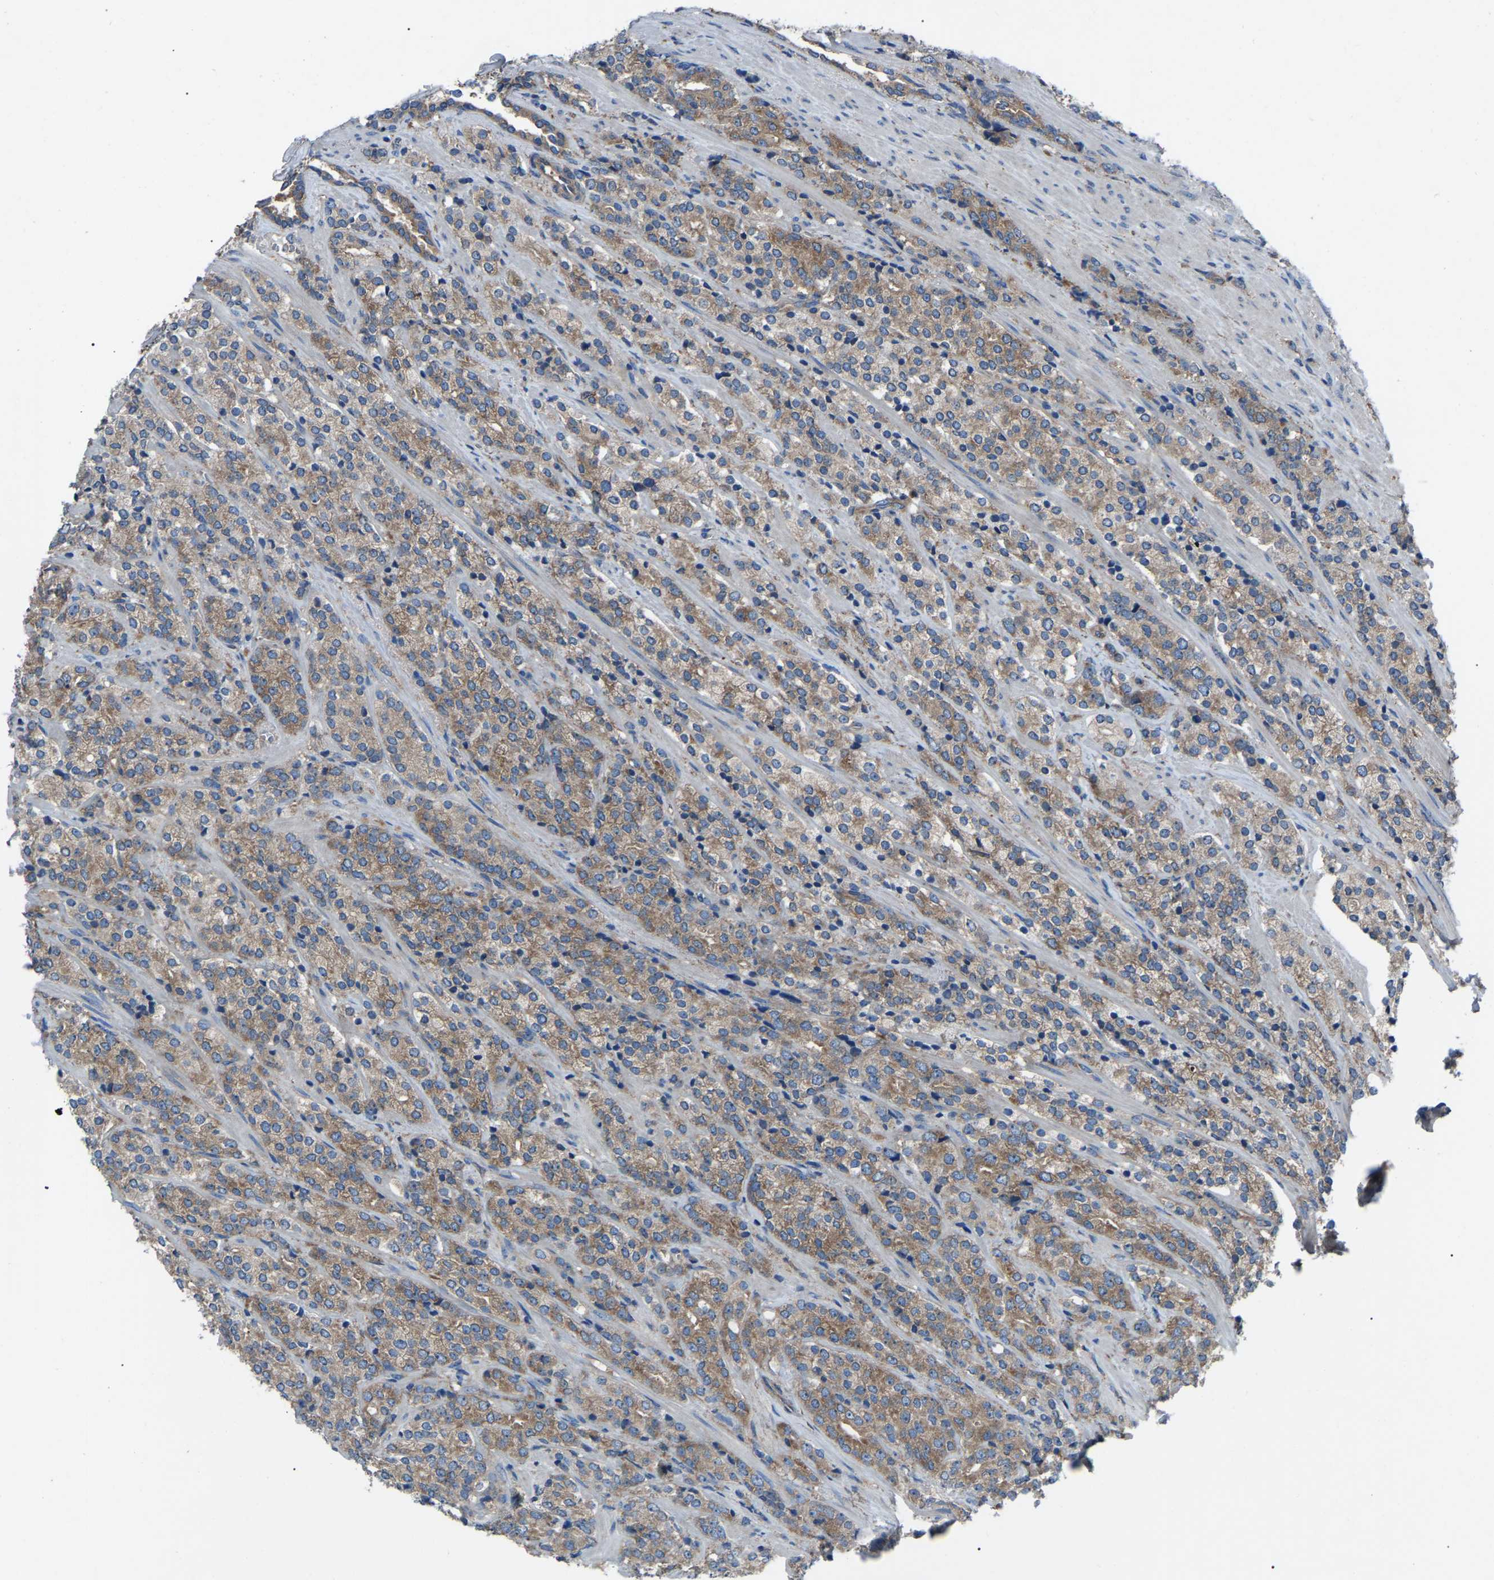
{"staining": {"intensity": "moderate", "quantity": ">75%", "location": "cytoplasmic/membranous"}, "tissue": "prostate cancer", "cell_type": "Tumor cells", "image_type": "cancer", "snomed": [{"axis": "morphology", "description": "Adenocarcinoma, High grade"}, {"axis": "topography", "description": "Prostate"}], "caption": "Protein expression analysis of prostate adenocarcinoma (high-grade) reveals moderate cytoplasmic/membranous staining in about >75% of tumor cells. (brown staining indicates protein expression, while blue staining denotes nuclei).", "gene": "AIMP1", "patient": {"sex": "male", "age": 71}}